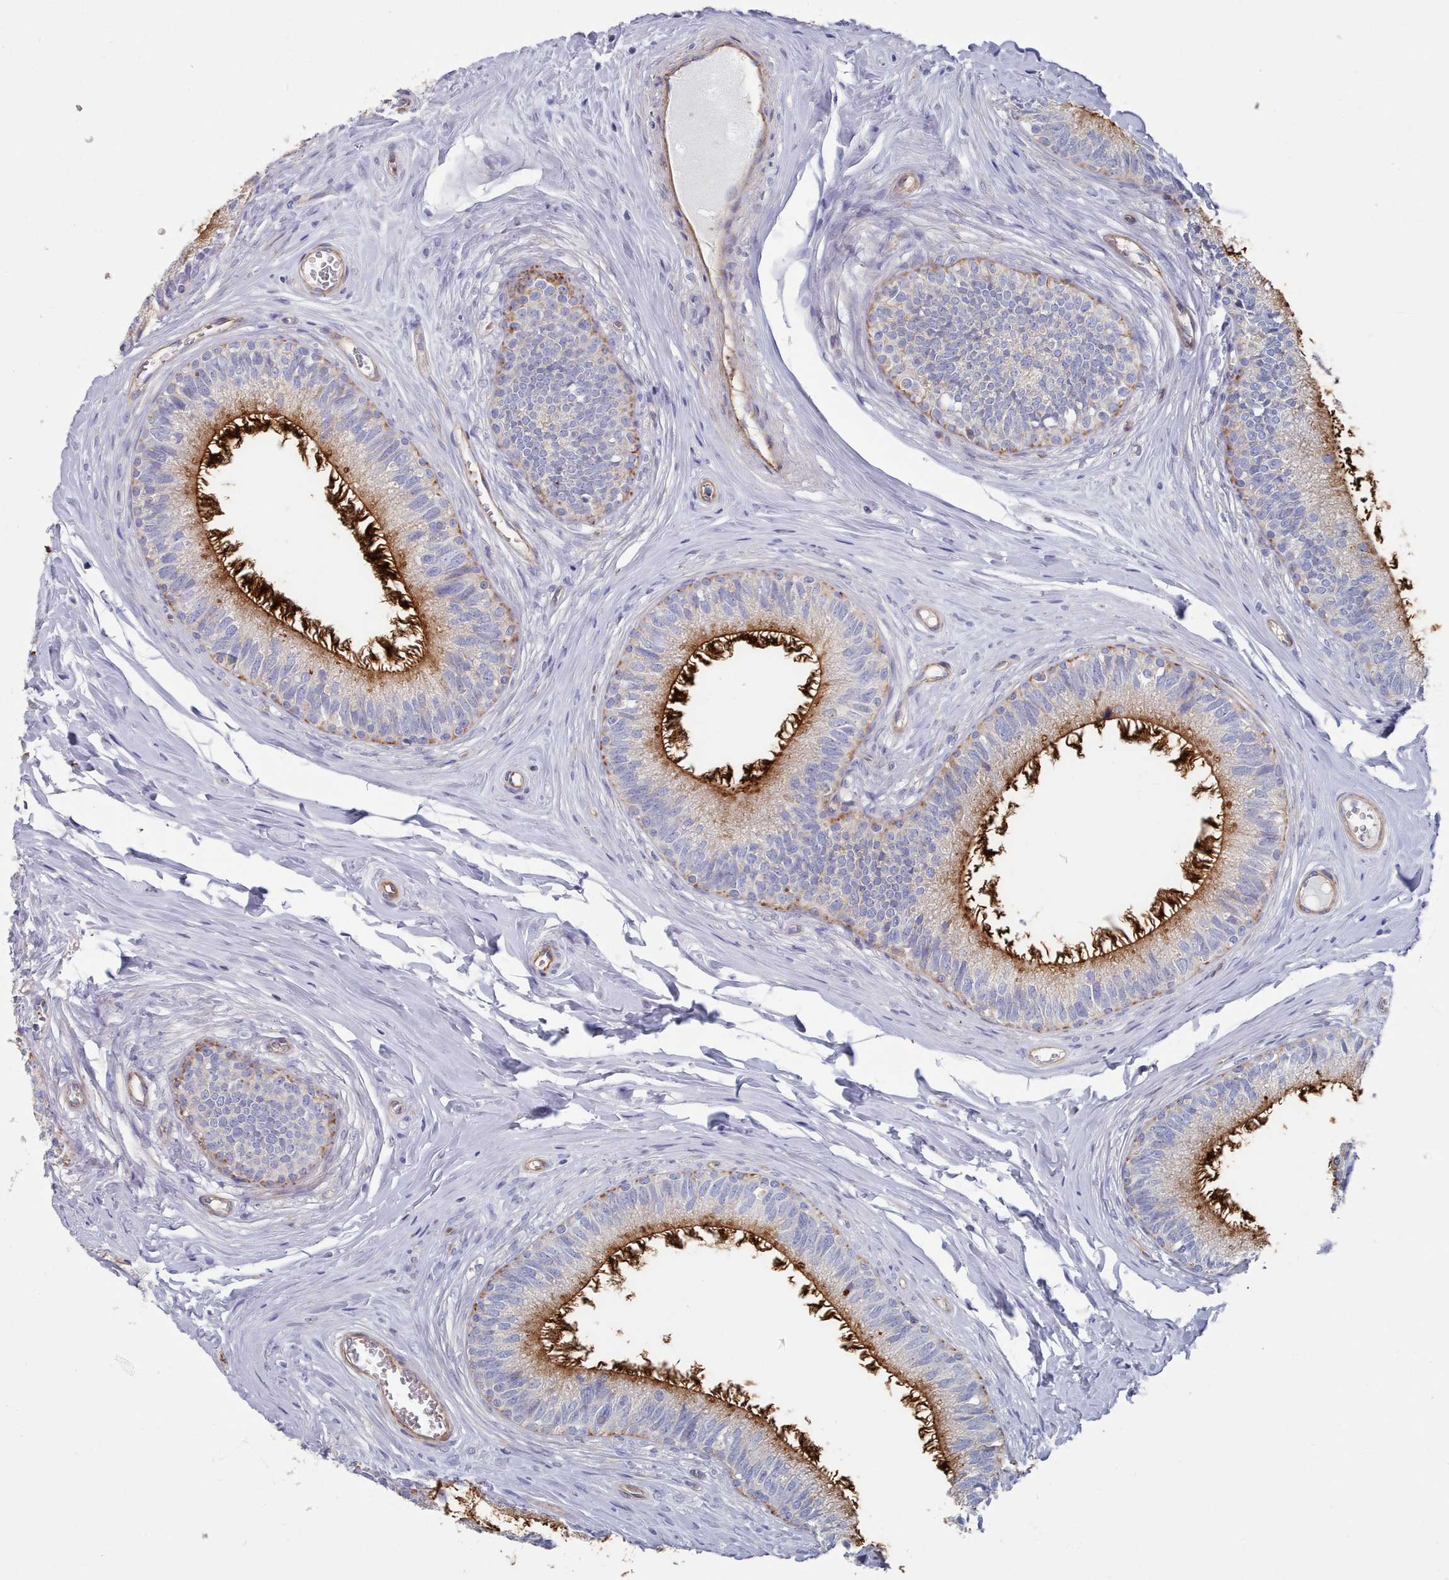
{"staining": {"intensity": "strong", "quantity": "<25%", "location": "cytoplasmic/membranous"}, "tissue": "epididymis", "cell_type": "Glandular cells", "image_type": "normal", "snomed": [{"axis": "morphology", "description": "Normal tissue, NOS"}, {"axis": "topography", "description": "Epididymis"}], "caption": "Protein staining exhibits strong cytoplasmic/membranous positivity in about <25% of glandular cells in benign epididymis.", "gene": "G6PC1", "patient": {"sex": "male", "age": 33}}